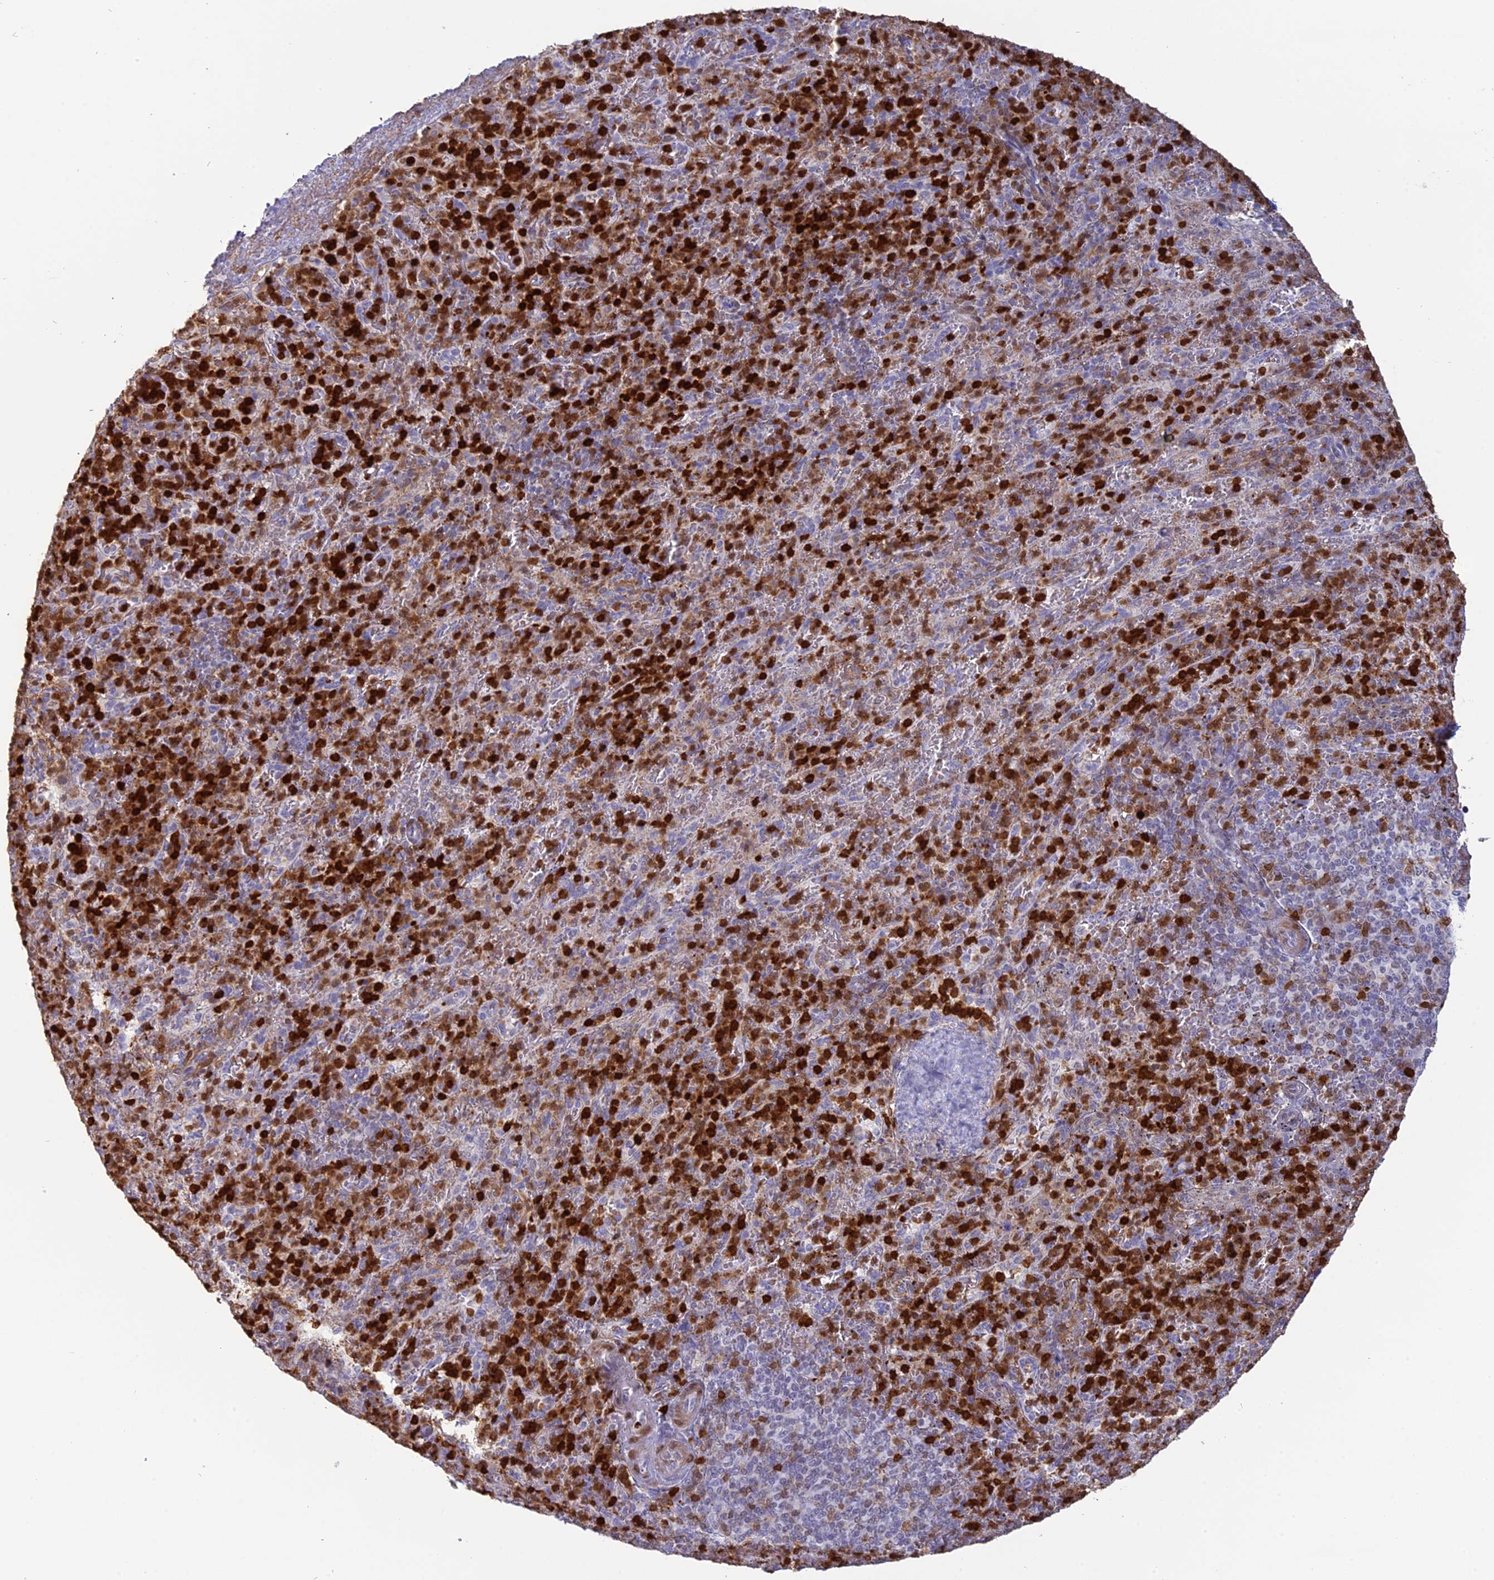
{"staining": {"intensity": "strong", "quantity": "25%-75%", "location": "cytoplasmic/membranous,nuclear"}, "tissue": "spleen", "cell_type": "Cells in red pulp", "image_type": "normal", "snomed": [{"axis": "morphology", "description": "Normal tissue, NOS"}, {"axis": "topography", "description": "Spleen"}], "caption": "A brown stain shows strong cytoplasmic/membranous,nuclear expression of a protein in cells in red pulp of benign spleen.", "gene": "PGBD4", "patient": {"sex": "male", "age": 82}}